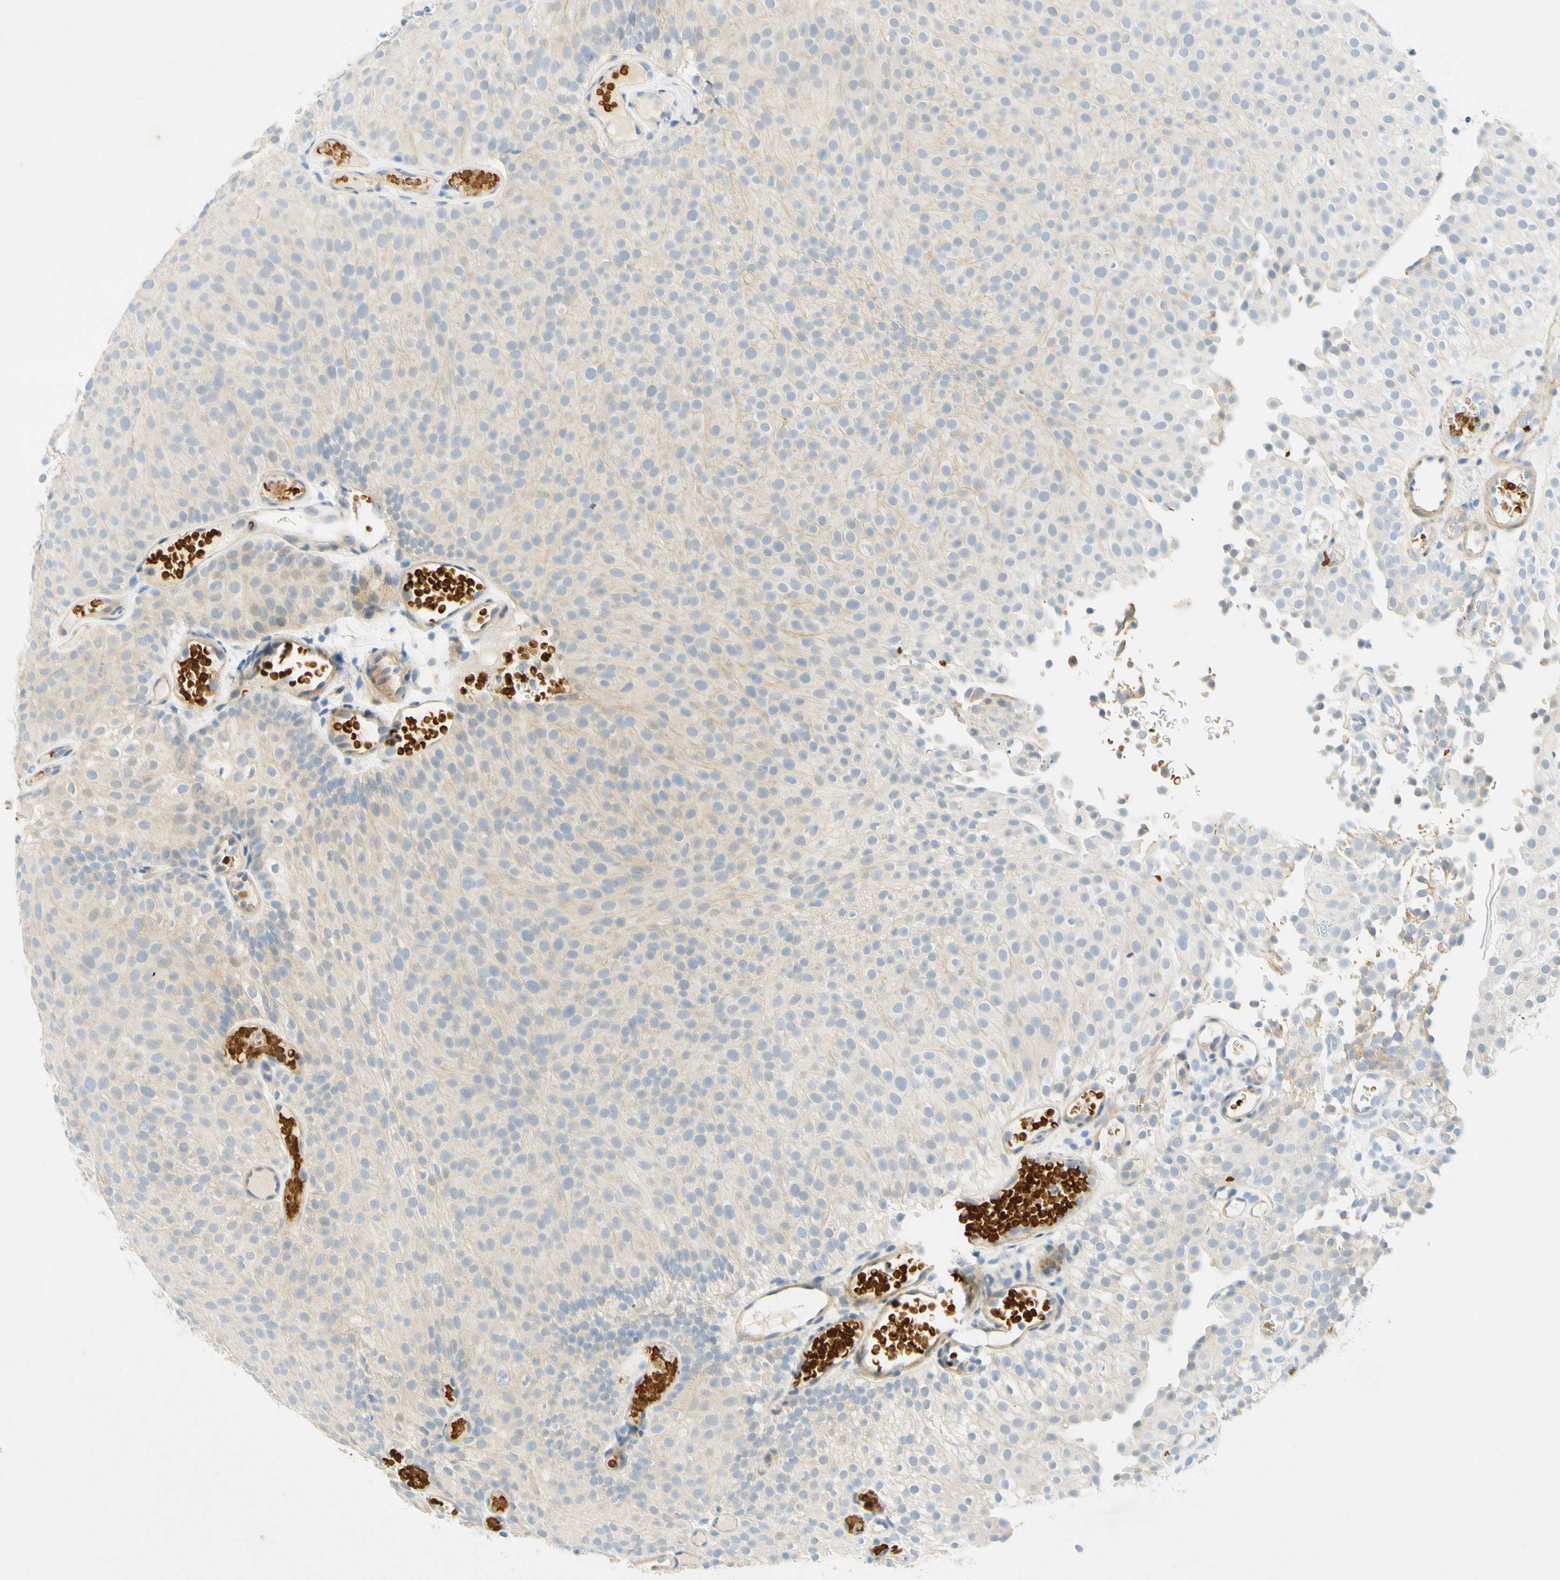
{"staining": {"intensity": "weak", "quantity": ">75%", "location": "cytoplasmic/membranous"}, "tissue": "urothelial cancer", "cell_type": "Tumor cells", "image_type": "cancer", "snomed": [{"axis": "morphology", "description": "Urothelial carcinoma, Low grade"}, {"axis": "topography", "description": "Urinary bladder"}], "caption": "Human low-grade urothelial carcinoma stained with a protein marker reveals weak staining in tumor cells.", "gene": "ENTREP2", "patient": {"sex": "male", "age": 78}}